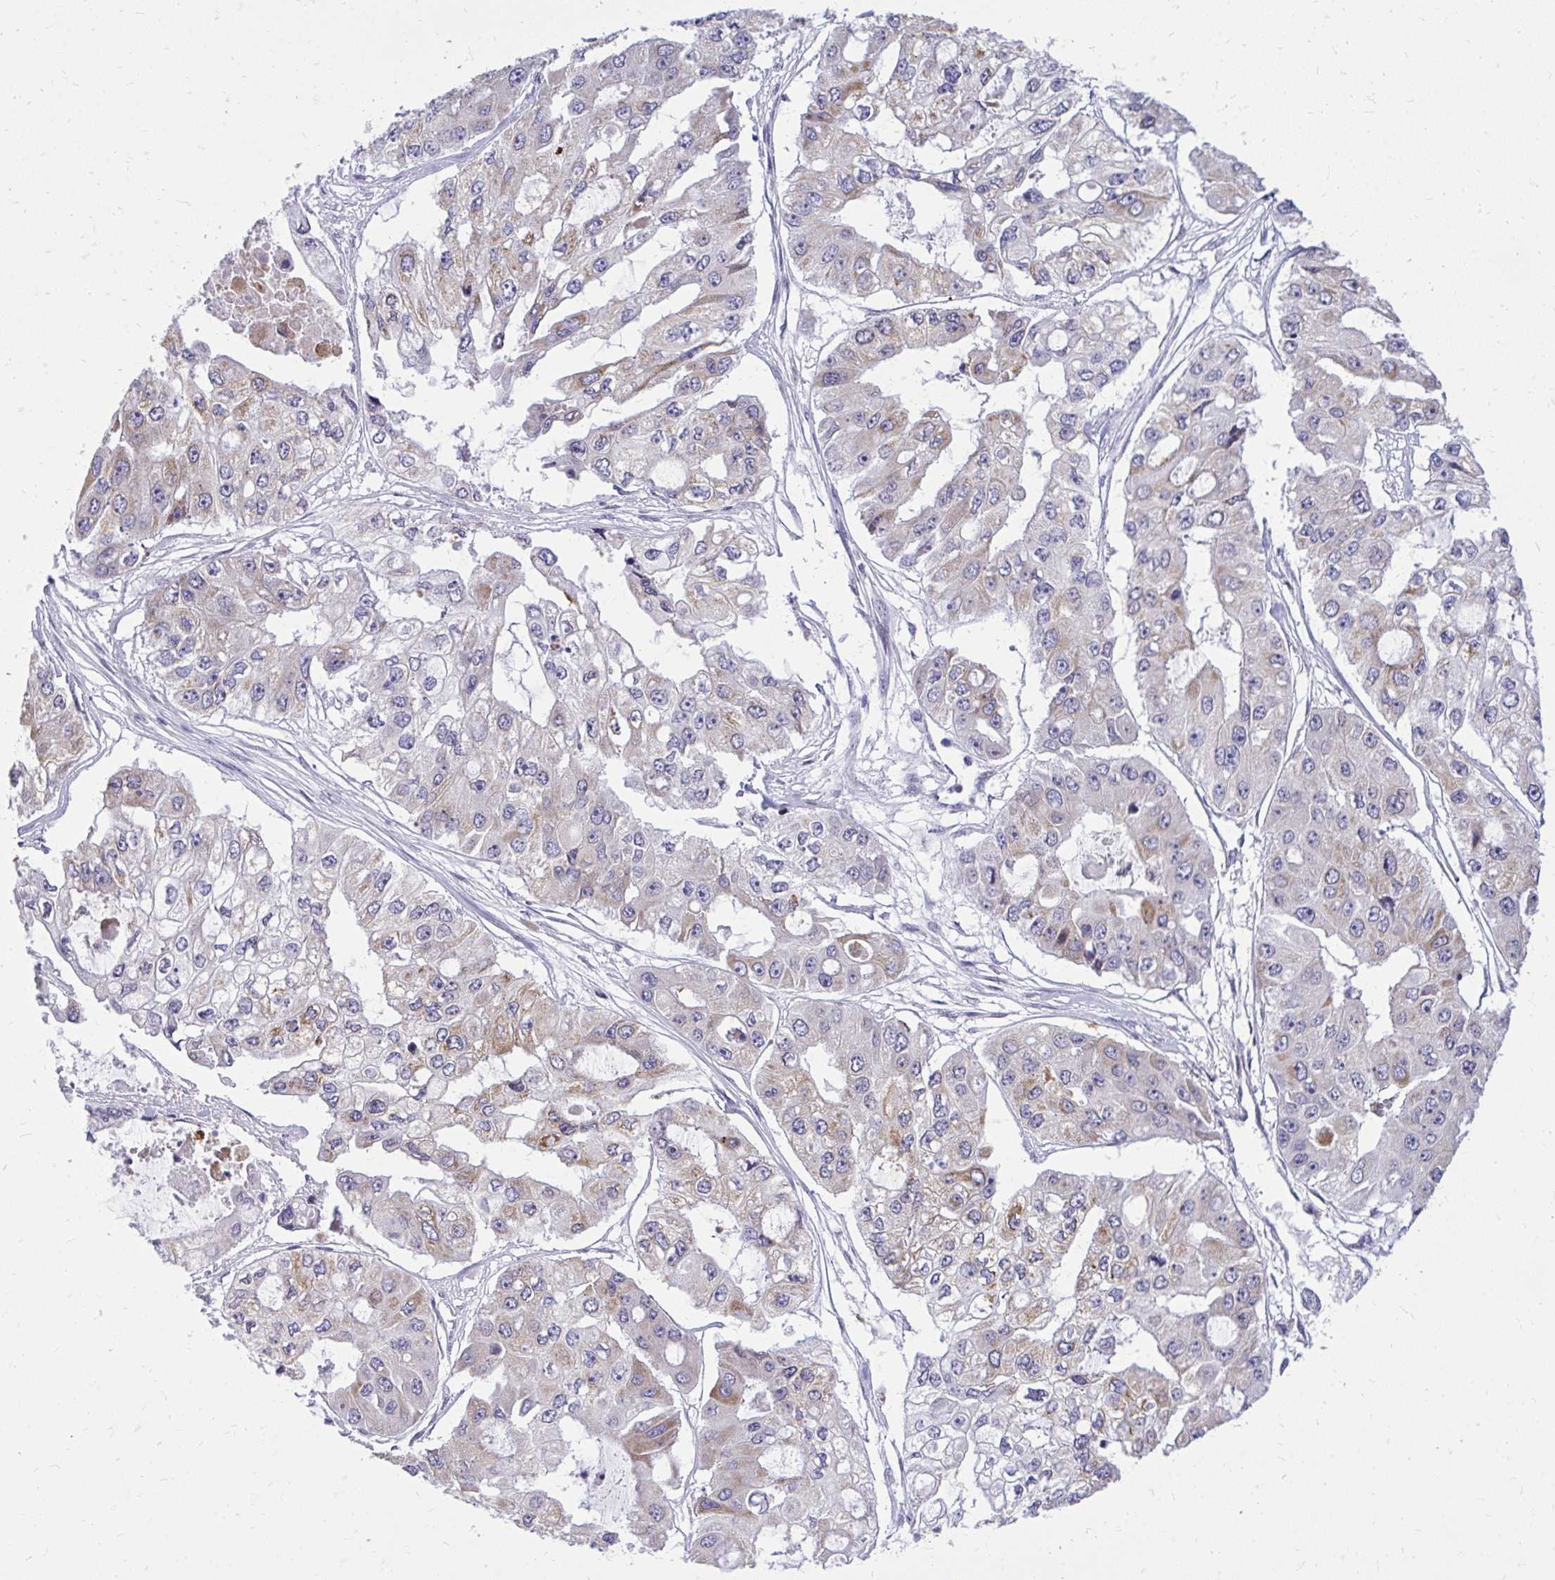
{"staining": {"intensity": "moderate", "quantity": "<25%", "location": "cytoplasmic/membranous"}, "tissue": "ovarian cancer", "cell_type": "Tumor cells", "image_type": "cancer", "snomed": [{"axis": "morphology", "description": "Cystadenocarcinoma, serous, NOS"}, {"axis": "topography", "description": "Ovary"}], "caption": "A low amount of moderate cytoplasmic/membranous positivity is seen in about <25% of tumor cells in ovarian serous cystadenocarcinoma tissue.", "gene": "RPS6KA2", "patient": {"sex": "female", "age": 56}}